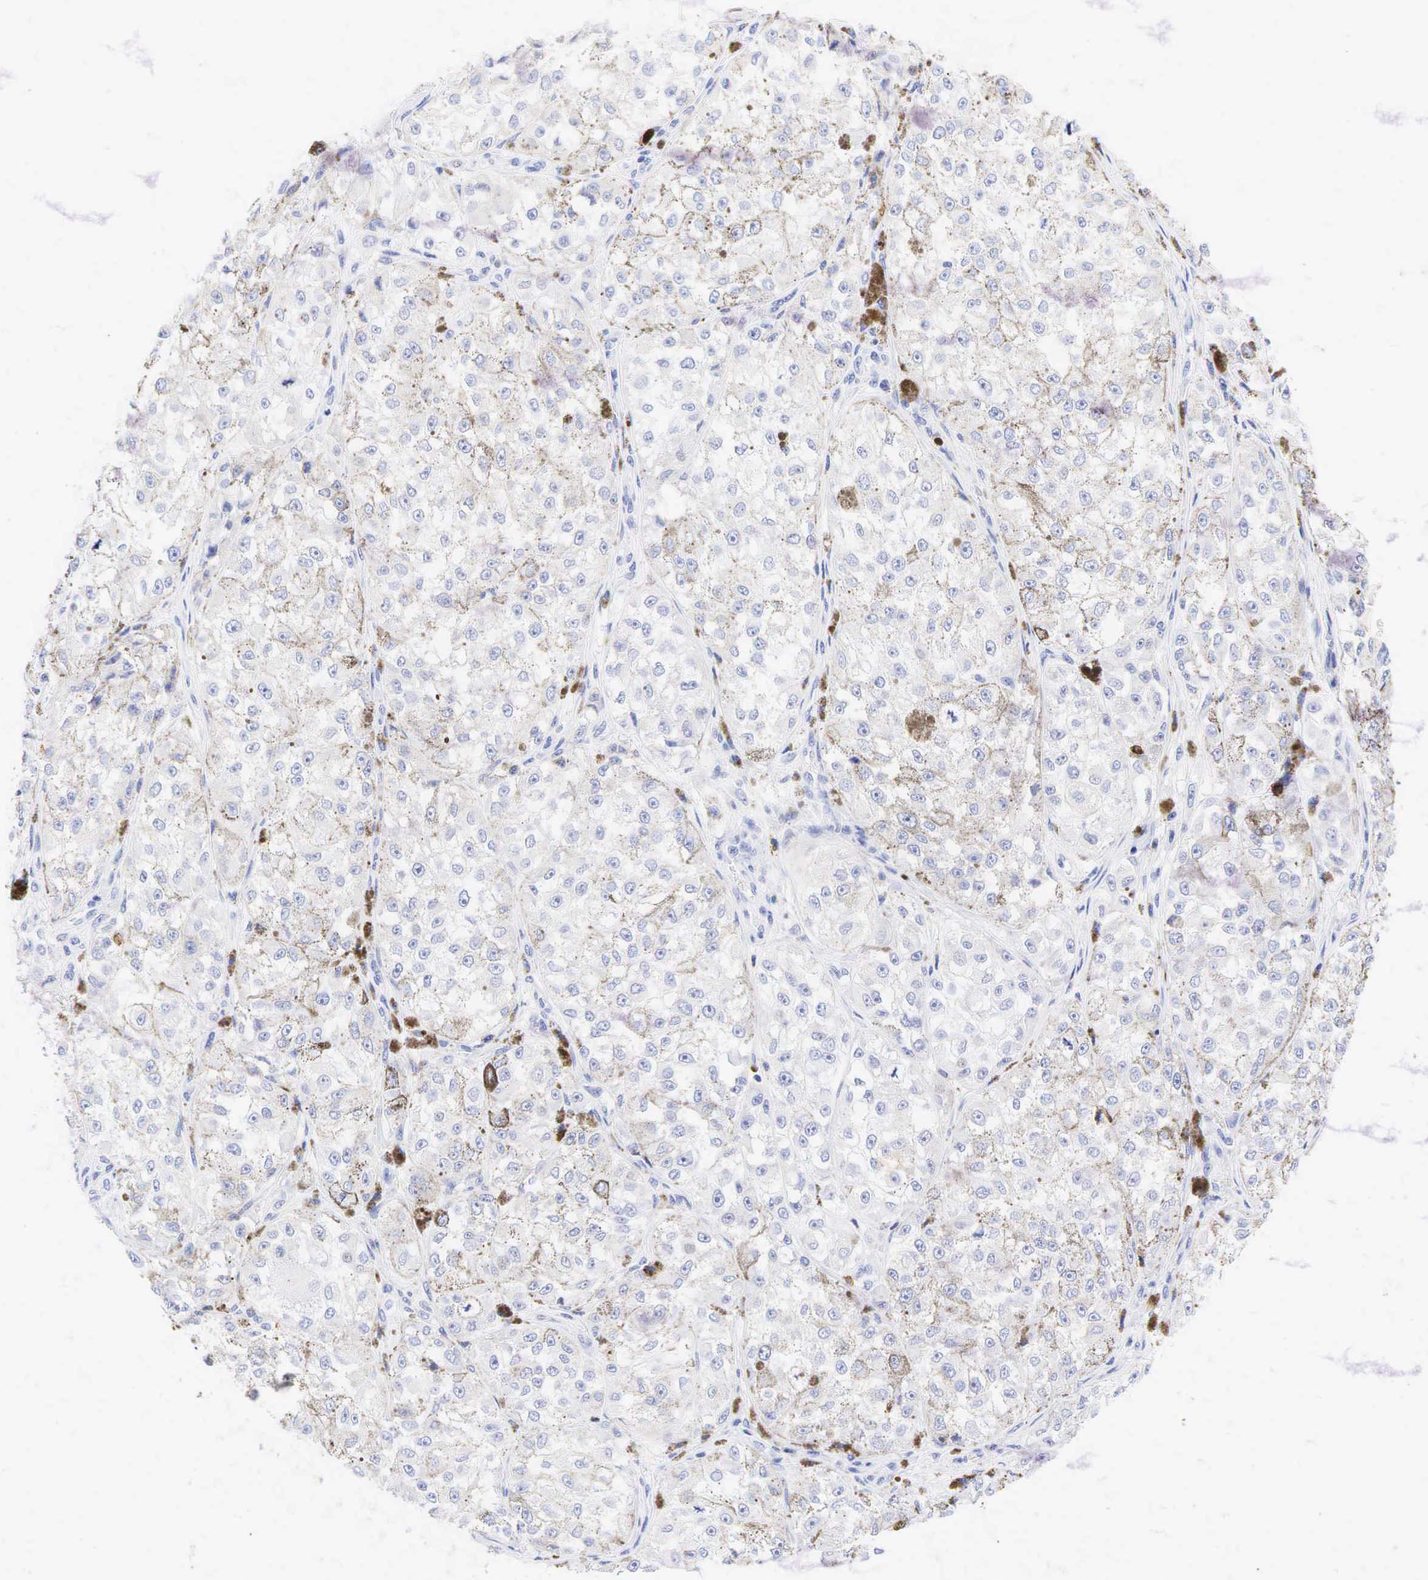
{"staining": {"intensity": "negative", "quantity": "none", "location": "none"}, "tissue": "melanoma", "cell_type": "Tumor cells", "image_type": "cancer", "snomed": [{"axis": "morphology", "description": "Malignant melanoma, NOS"}, {"axis": "topography", "description": "Skin"}], "caption": "The photomicrograph reveals no significant staining in tumor cells of malignant melanoma.", "gene": "CD8A", "patient": {"sex": "male", "age": 67}}